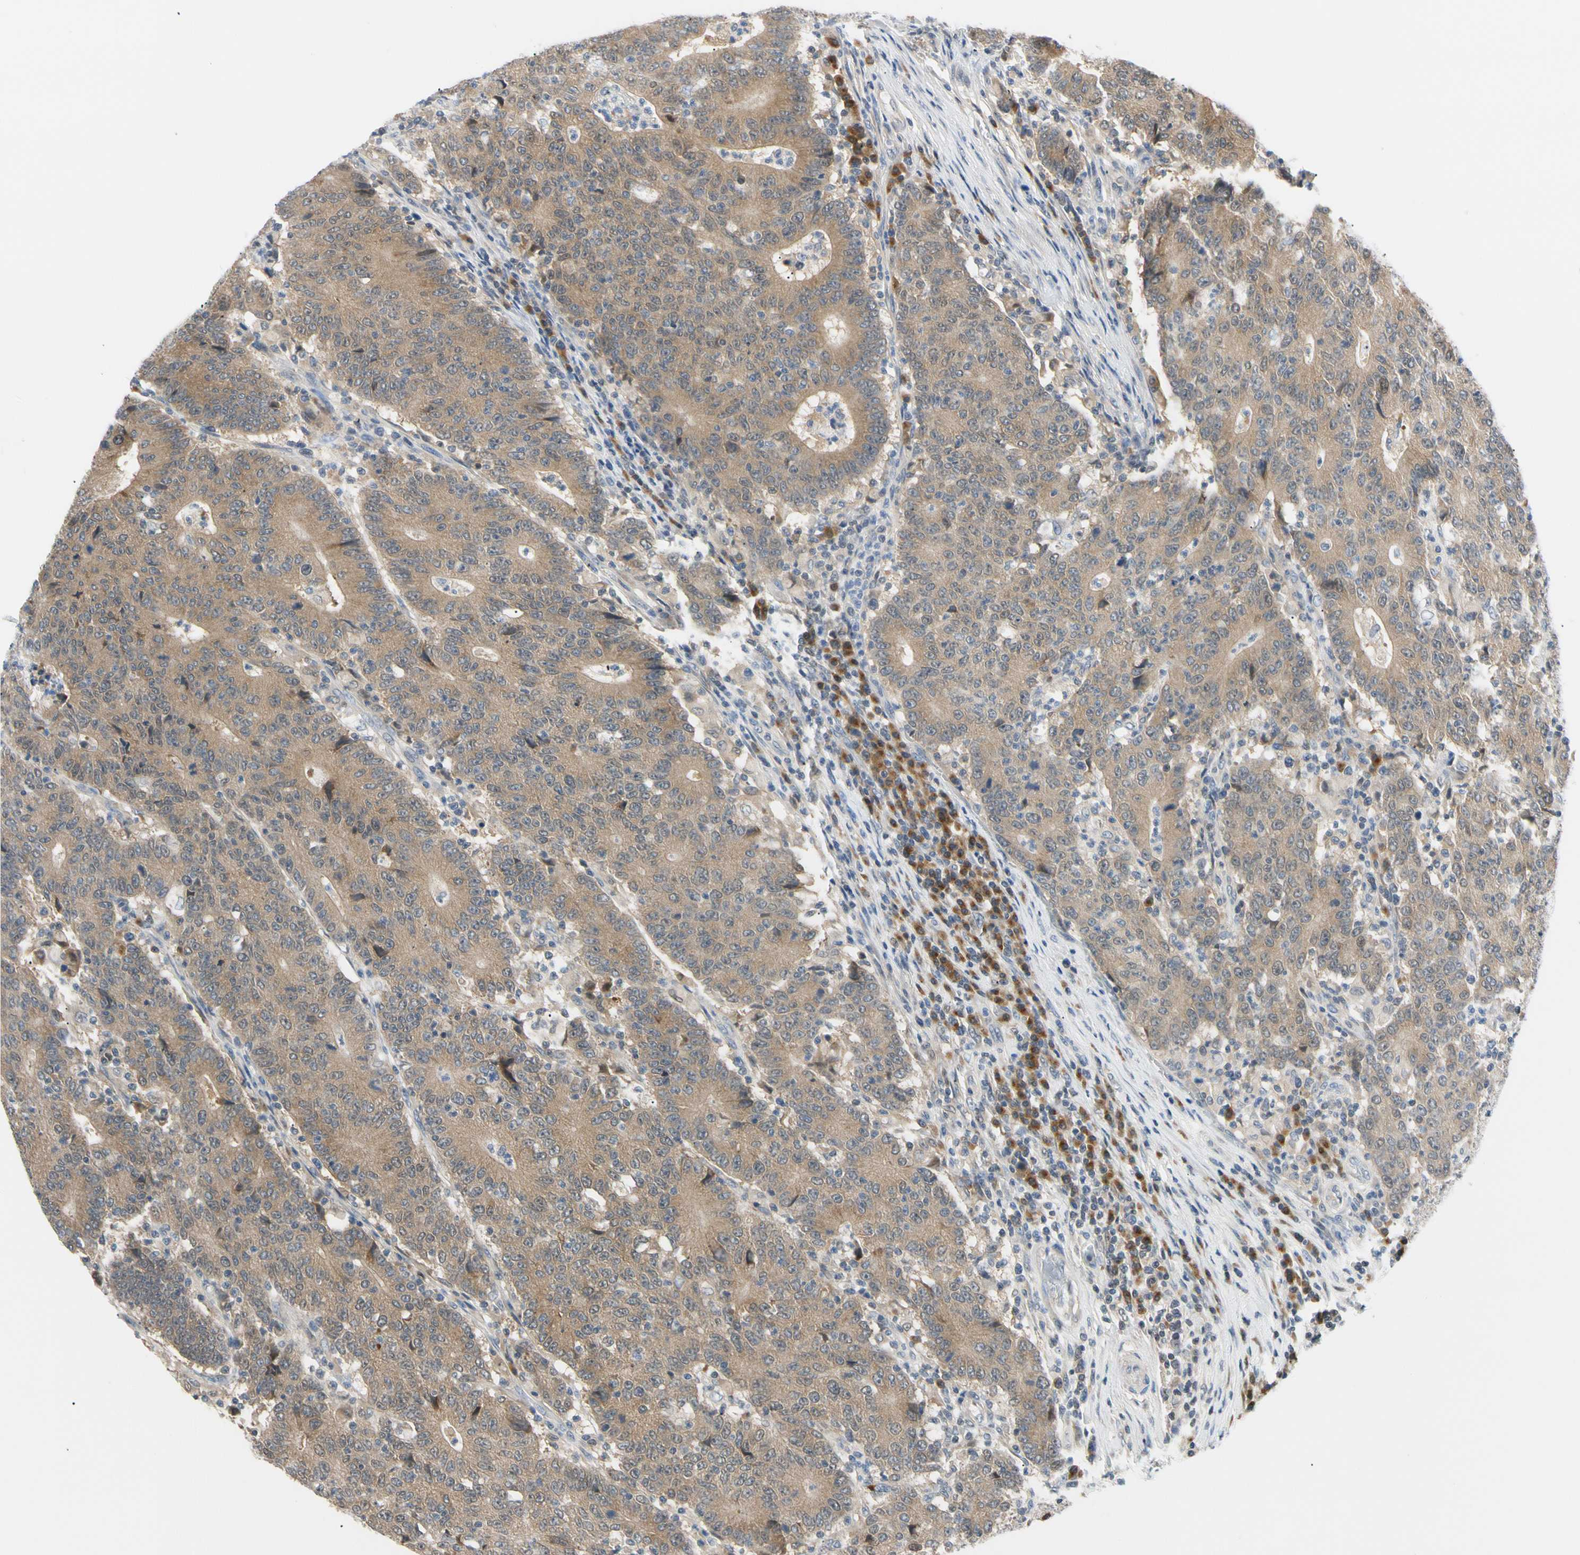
{"staining": {"intensity": "moderate", "quantity": ">75%", "location": "cytoplasmic/membranous"}, "tissue": "colorectal cancer", "cell_type": "Tumor cells", "image_type": "cancer", "snomed": [{"axis": "morphology", "description": "Normal tissue, NOS"}, {"axis": "morphology", "description": "Adenocarcinoma, NOS"}, {"axis": "topography", "description": "Colon"}], "caption": "Moderate cytoplasmic/membranous protein expression is seen in about >75% of tumor cells in colorectal cancer (adenocarcinoma). Nuclei are stained in blue.", "gene": "SEC23B", "patient": {"sex": "female", "age": 75}}